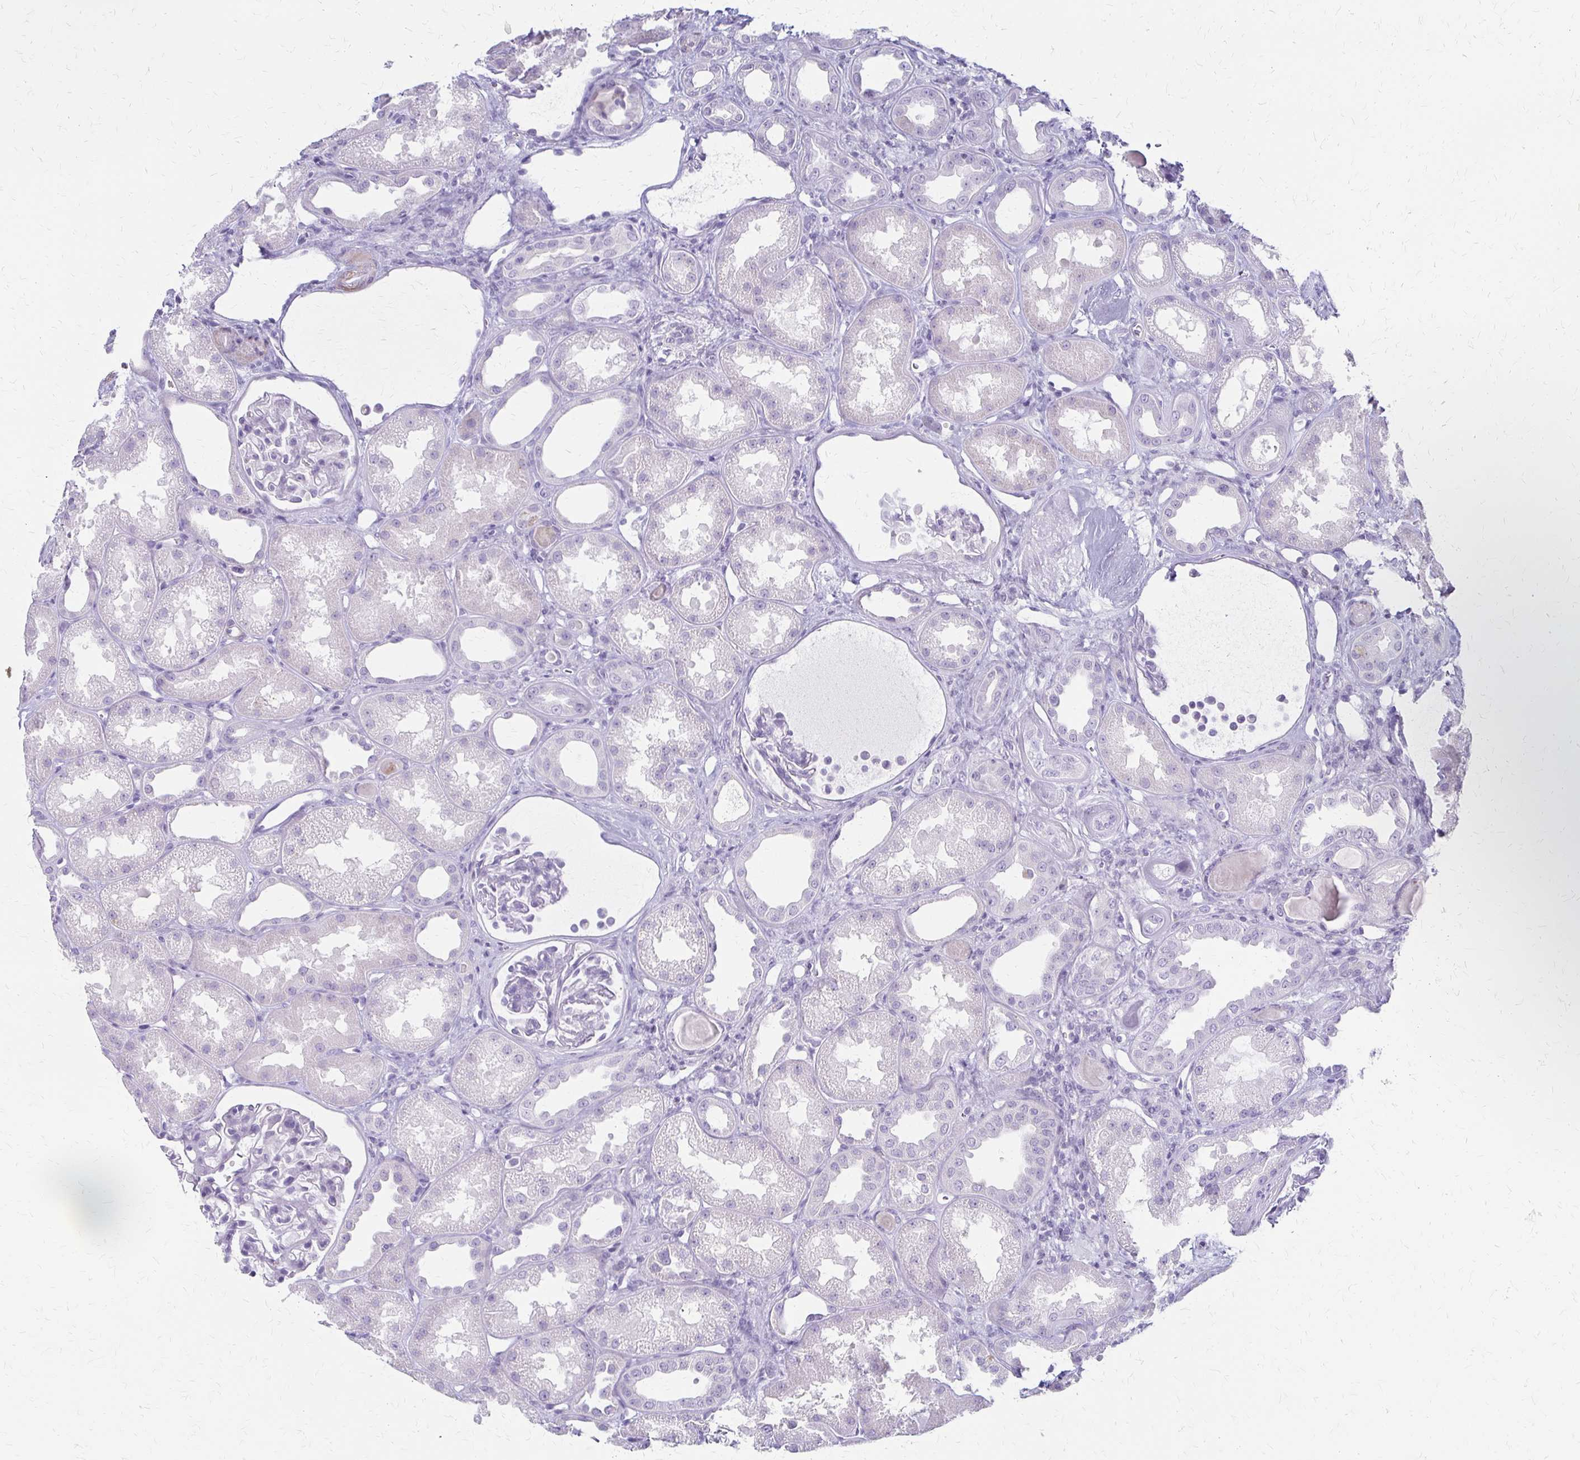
{"staining": {"intensity": "negative", "quantity": "none", "location": "none"}, "tissue": "kidney", "cell_type": "Cells in glomeruli", "image_type": "normal", "snomed": [{"axis": "morphology", "description": "Normal tissue, NOS"}, {"axis": "topography", "description": "Kidney"}], "caption": "Benign kidney was stained to show a protein in brown. There is no significant expression in cells in glomeruli.", "gene": "IVL", "patient": {"sex": "male", "age": 61}}